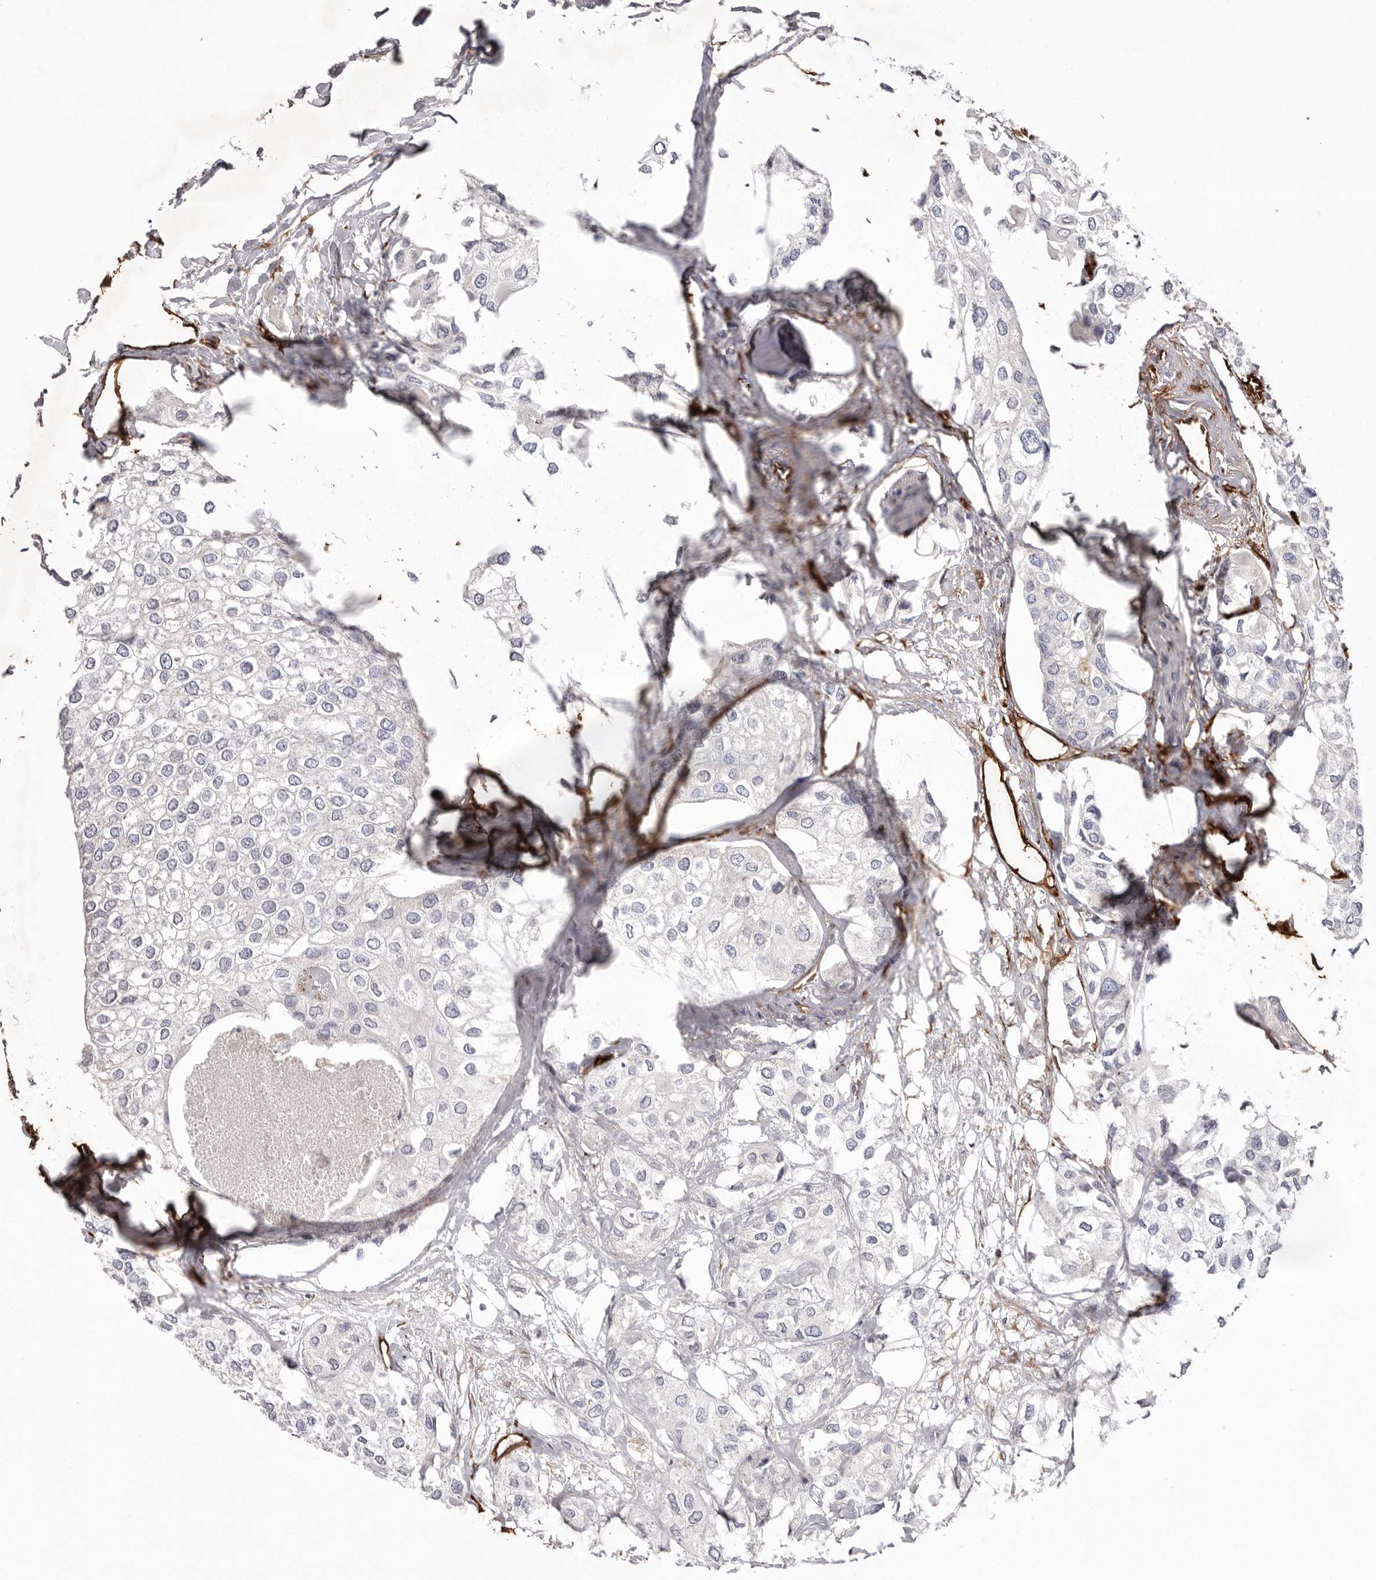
{"staining": {"intensity": "negative", "quantity": "none", "location": "none"}, "tissue": "urothelial cancer", "cell_type": "Tumor cells", "image_type": "cancer", "snomed": [{"axis": "morphology", "description": "Urothelial carcinoma, High grade"}, {"axis": "topography", "description": "Urinary bladder"}], "caption": "An image of urothelial cancer stained for a protein reveals no brown staining in tumor cells.", "gene": "LRRC66", "patient": {"sex": "male", "age": 64}}